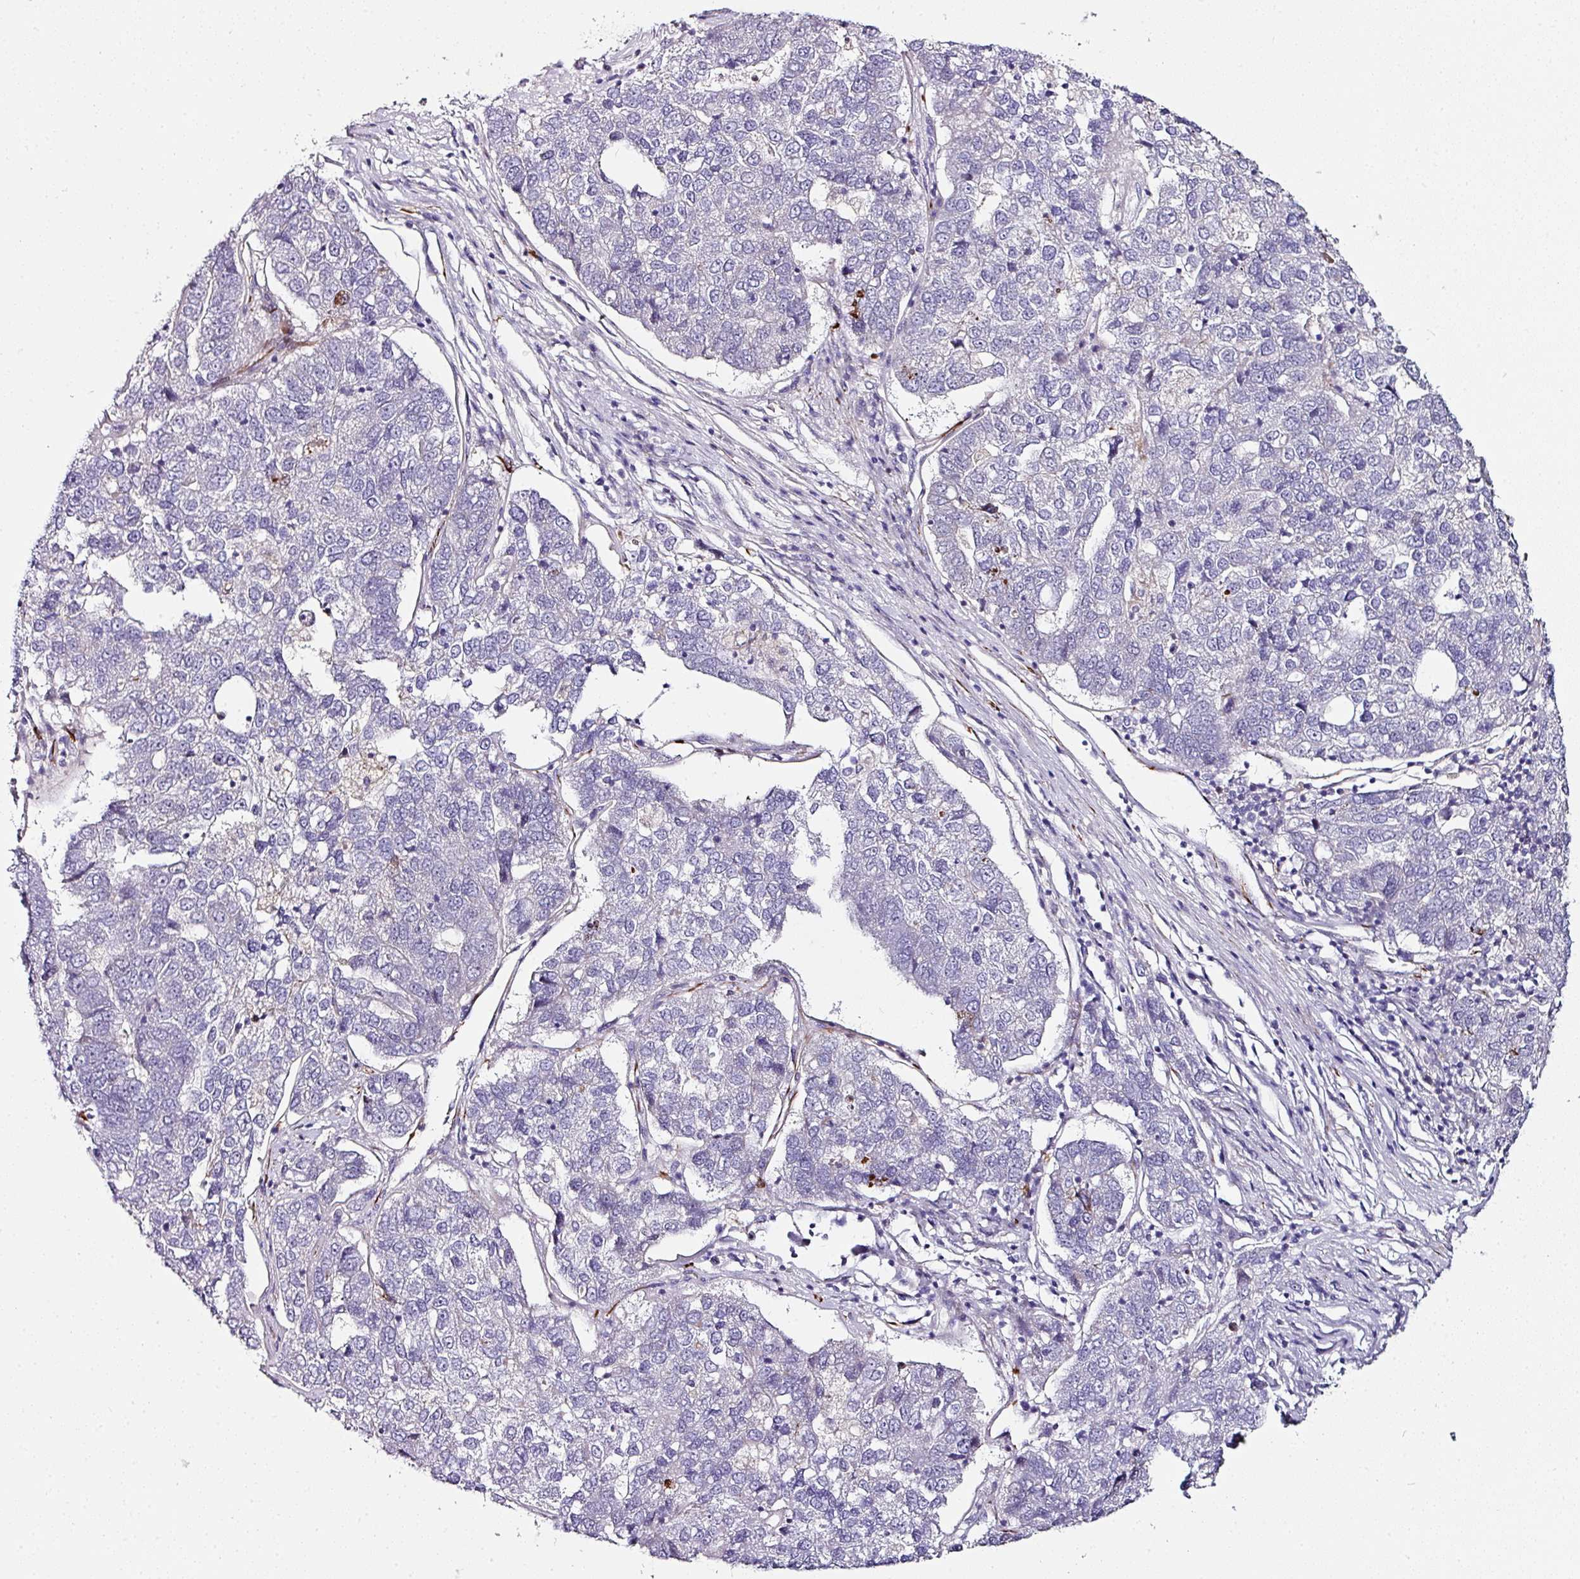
{"staining": {"intensity": "negative", "quantity": "none", "location": "none"}, "tissue": "pancreatic cancer", "cell_type": "Tumor cells", "image_type": "cancer", "snomed": [{"axis": "morphology", "description": "Adenocarcinoma, NOS"}, {"axis": "topography", "description": "Pancreas"}], "caption": "Immunohistochemistry (IHC) image of neoplastic tissue: adenocarcinoma (pancreatic) stained with DAB exhibits no significant protein staining in tumor cells. (DAB immunohistochemistry with hematoxylin counter stain).", "gene": "TMPRSS9", "patient": {"sex": "female", "age": 61}}